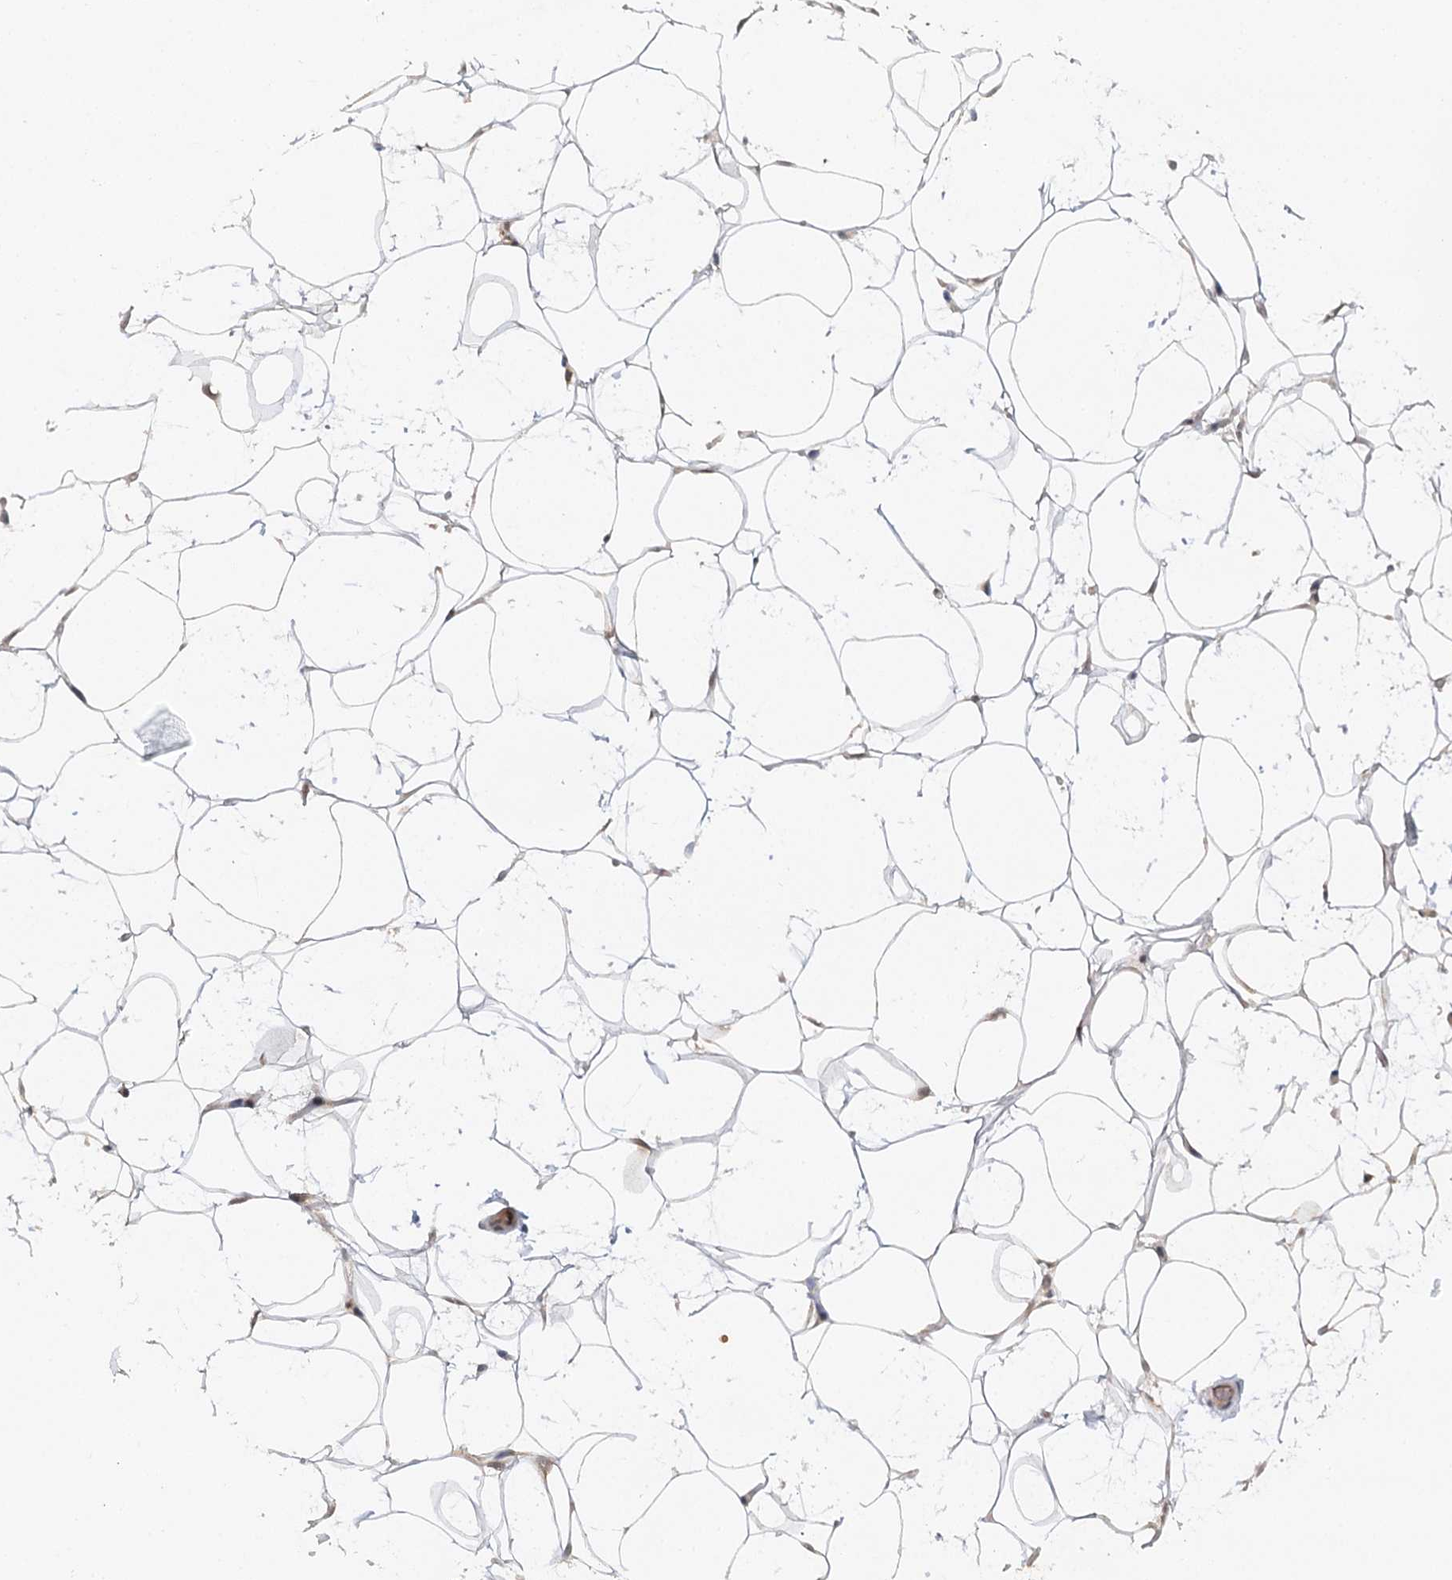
{"staining": {"intensity": "negative", "quantity": "none", "location": "none"}, "tissue": "adipose tissue", "cell_type": "Adipocytes", "image_type": "normal", "snomed": [{"axis": "morphology", "description": "Normal tissue, NOS"}, {"axis": "topography", "description": "Breast"}], "caption": "A high-resolution histopathology image shows immunohistochemistry staining of unremarkable adipose tissue, which shows no significant expression in adipocytes.", "gene": "ZNRF3", "patient": {"sex": "female", "age": 26}}